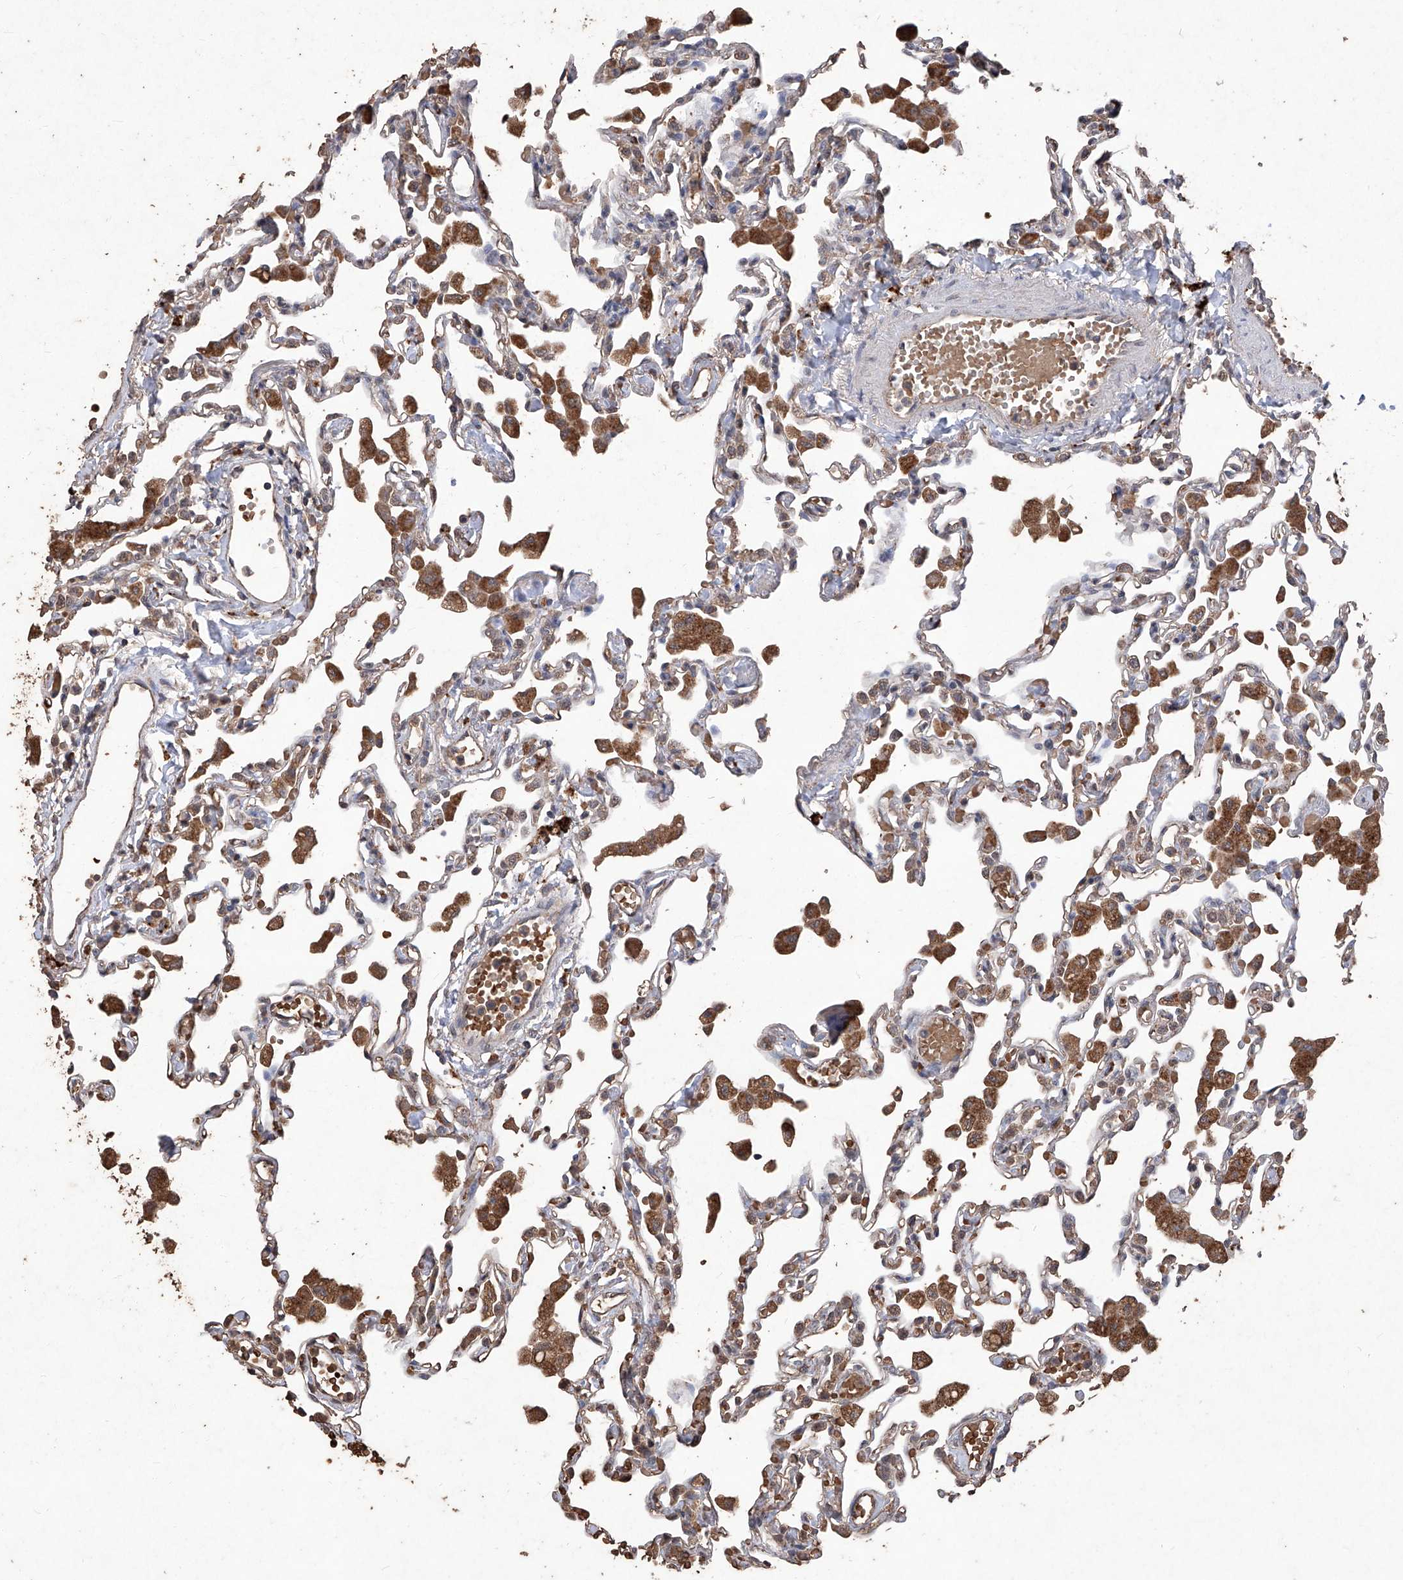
{"staining": {"intensity": "weak", "quantity": "<25%", "location": "cytoplasmic/membranous"}, "tissue": "lung", "cell_type": "Alveolar cells", "image_type": "normal", "snomed": [{"axis": "morphology", "description": "Normal tissue, NOS"}, {"axis": "topography", "description": "Bronchus"}, {"axis": "topography", "description": "Lung"}], "caption": "Immunohistochemistry histopathology image of benign lung: human lung stained with DAB shows no significant protein positivity in alveolar cells. (DAB (3,3'-diaminobenzidine) IHC, high magnification).", "gene": "EML1", "patient": {"sex": "female", "age": 49}}